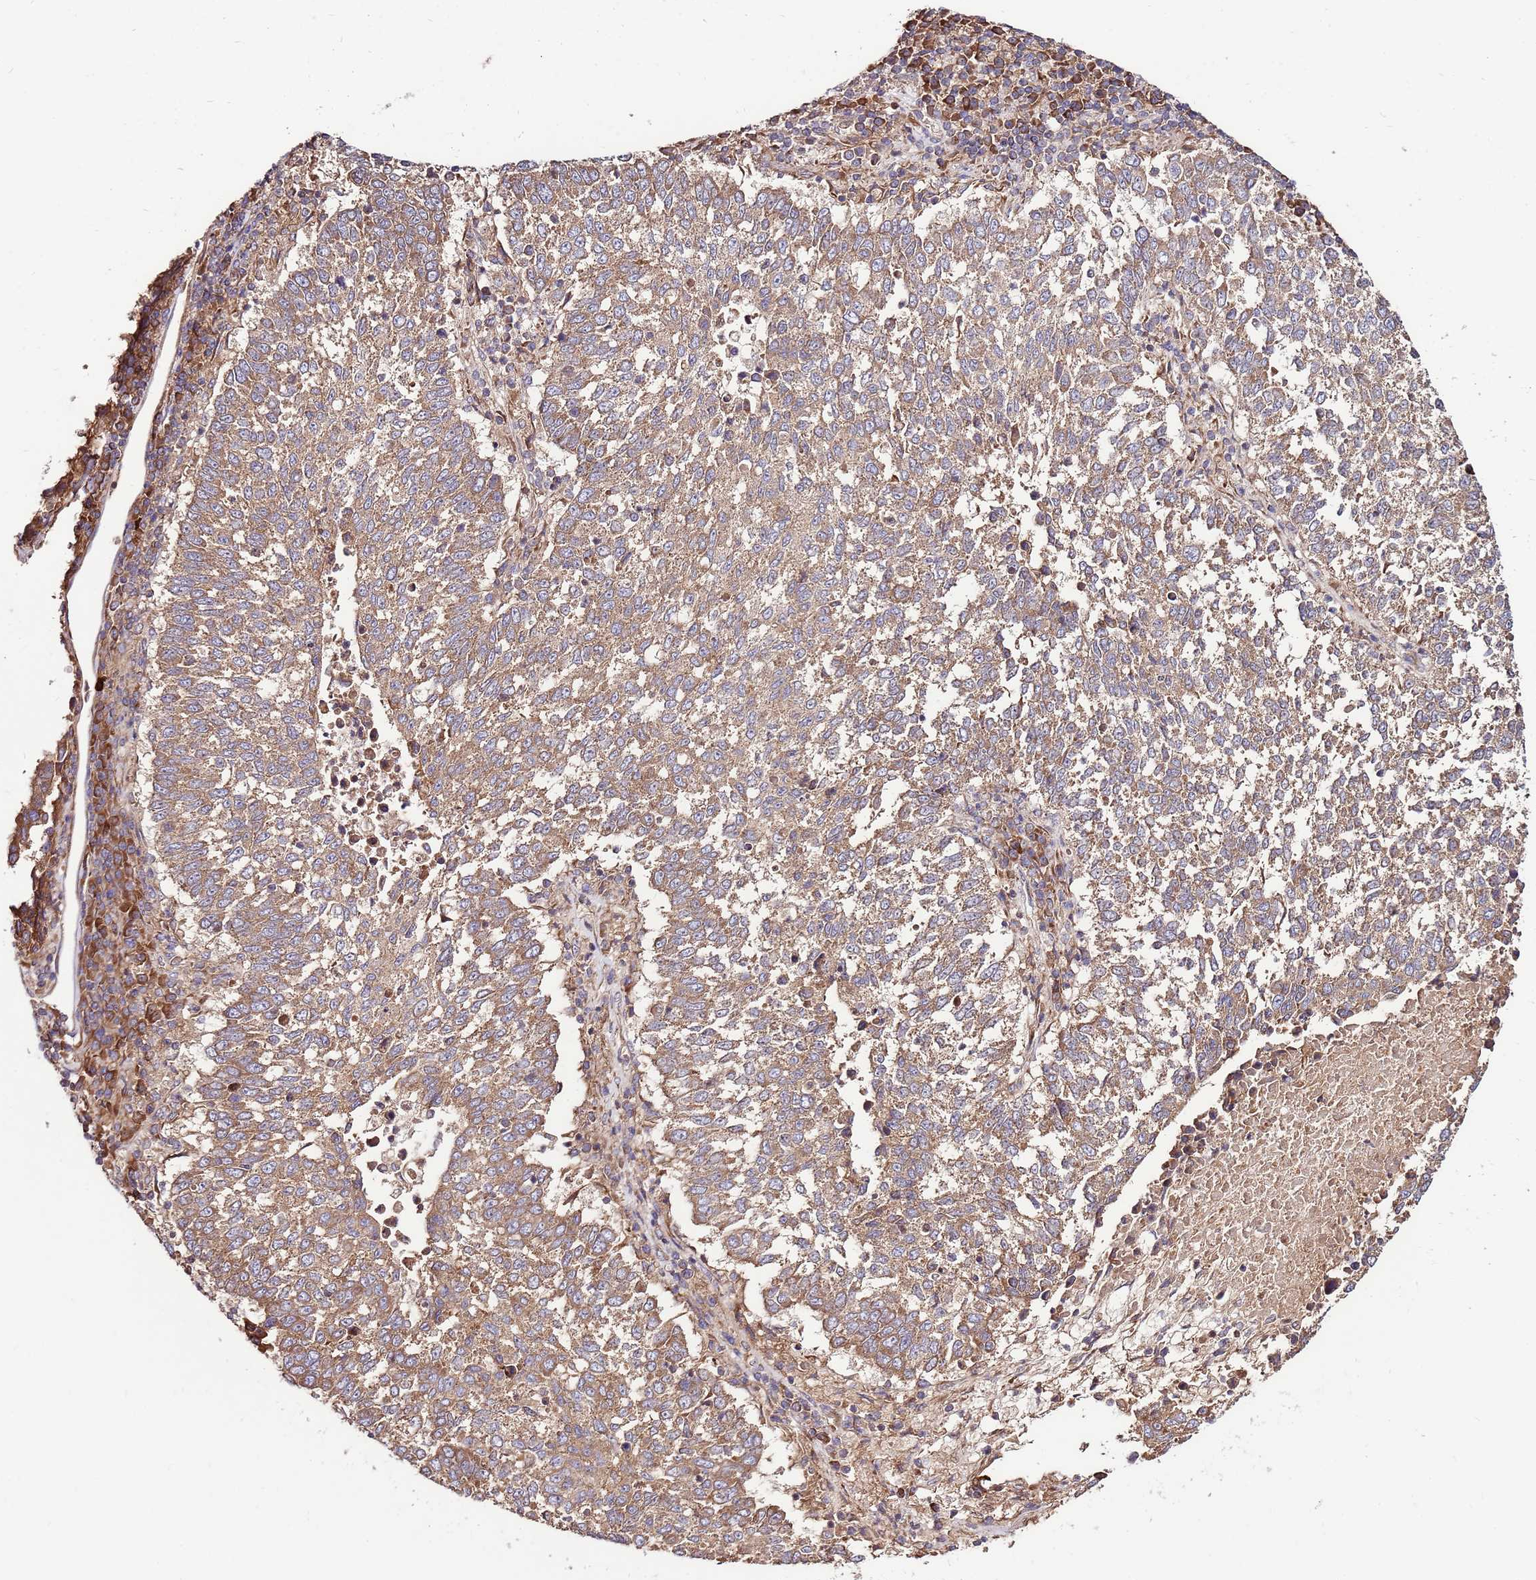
{"staining": {"intensity": "moderate", "quantity": ">75%", "location": "cytoplasmic/membranous"}, "tissue": "lung cancer", "cell_type": "Tumor cells", "image_type": "cancer", "snomed": [{"axis": "morphology", "description": "Squamous cell carcinoma, NOS"}, {"axis": "topography", "description": "Lung"}], "caption": "Lung cancer stained with immunohistochemistry reveals moderate cytoplasmic/membranous expression in approximately >75% of tumor cells.", "gene": "SLC44A5", "patient": {"sex": "male", "age": 73}}